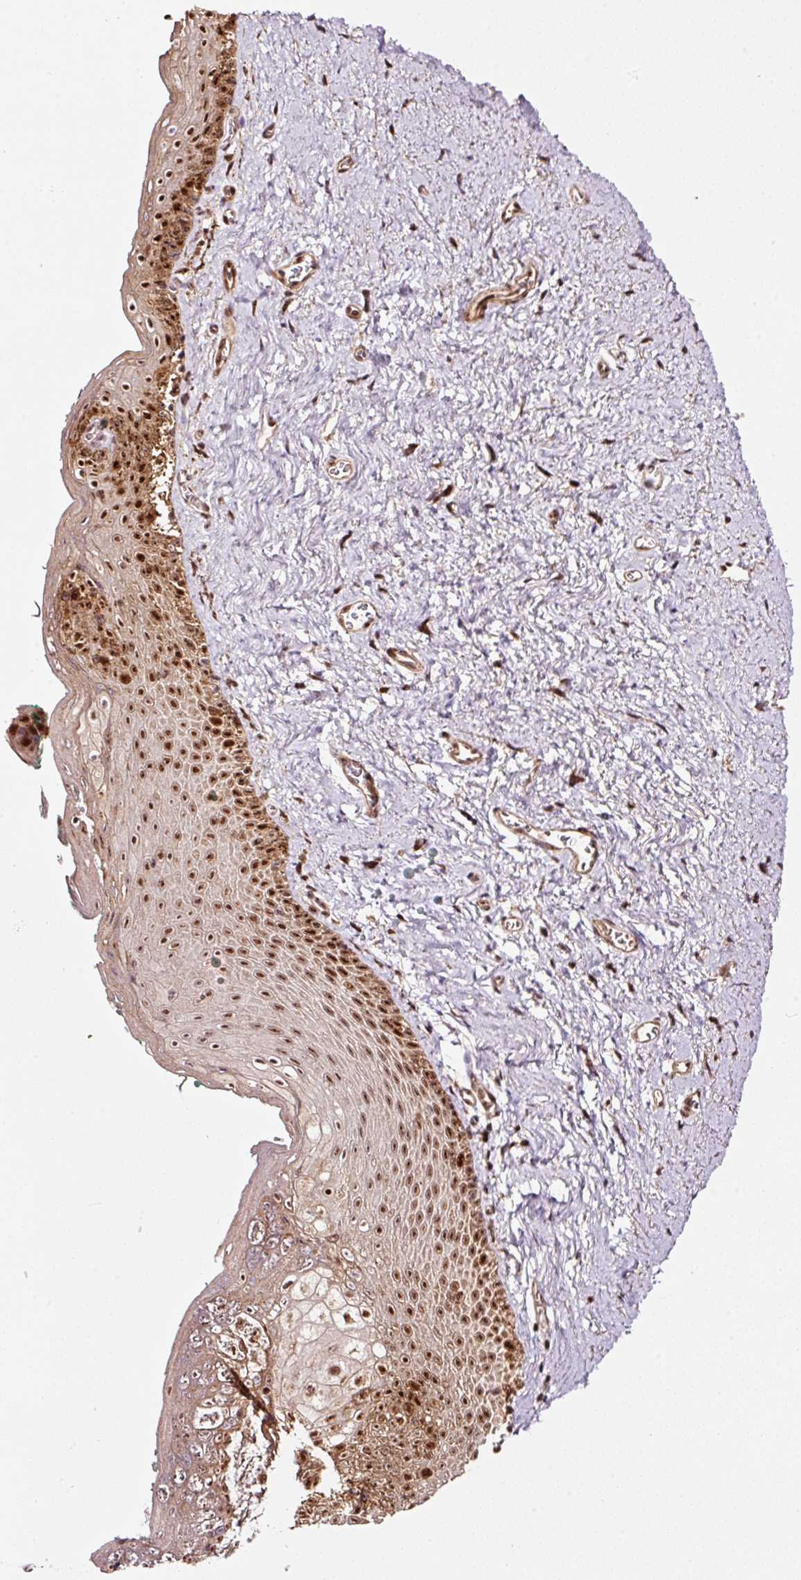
{"staining": {"intensity": "strong", "quantity": ">75%", "location": "nuclear"}, "tissue": "vagina", "cell_type": "Squamous epithelial cells", "image_type": "normal", "snomed": [{"axis": "morphology", "description": "Normal tissue, NOS"}, {"axis": "topography", "description": "Vulva"}, {"axis": "topography", "description": "Vagina"}, {"axis": "topography", "description": "Peripheral nerve tissue"}], "caption": "Immunohistochemistry (IHC) of benign vagina demonstrates high levels of strong nuclear positivity in about >75% of squamous epithelial cells.", "gene": "RFC4", "patient": {"sex": "female", "age": 66}}